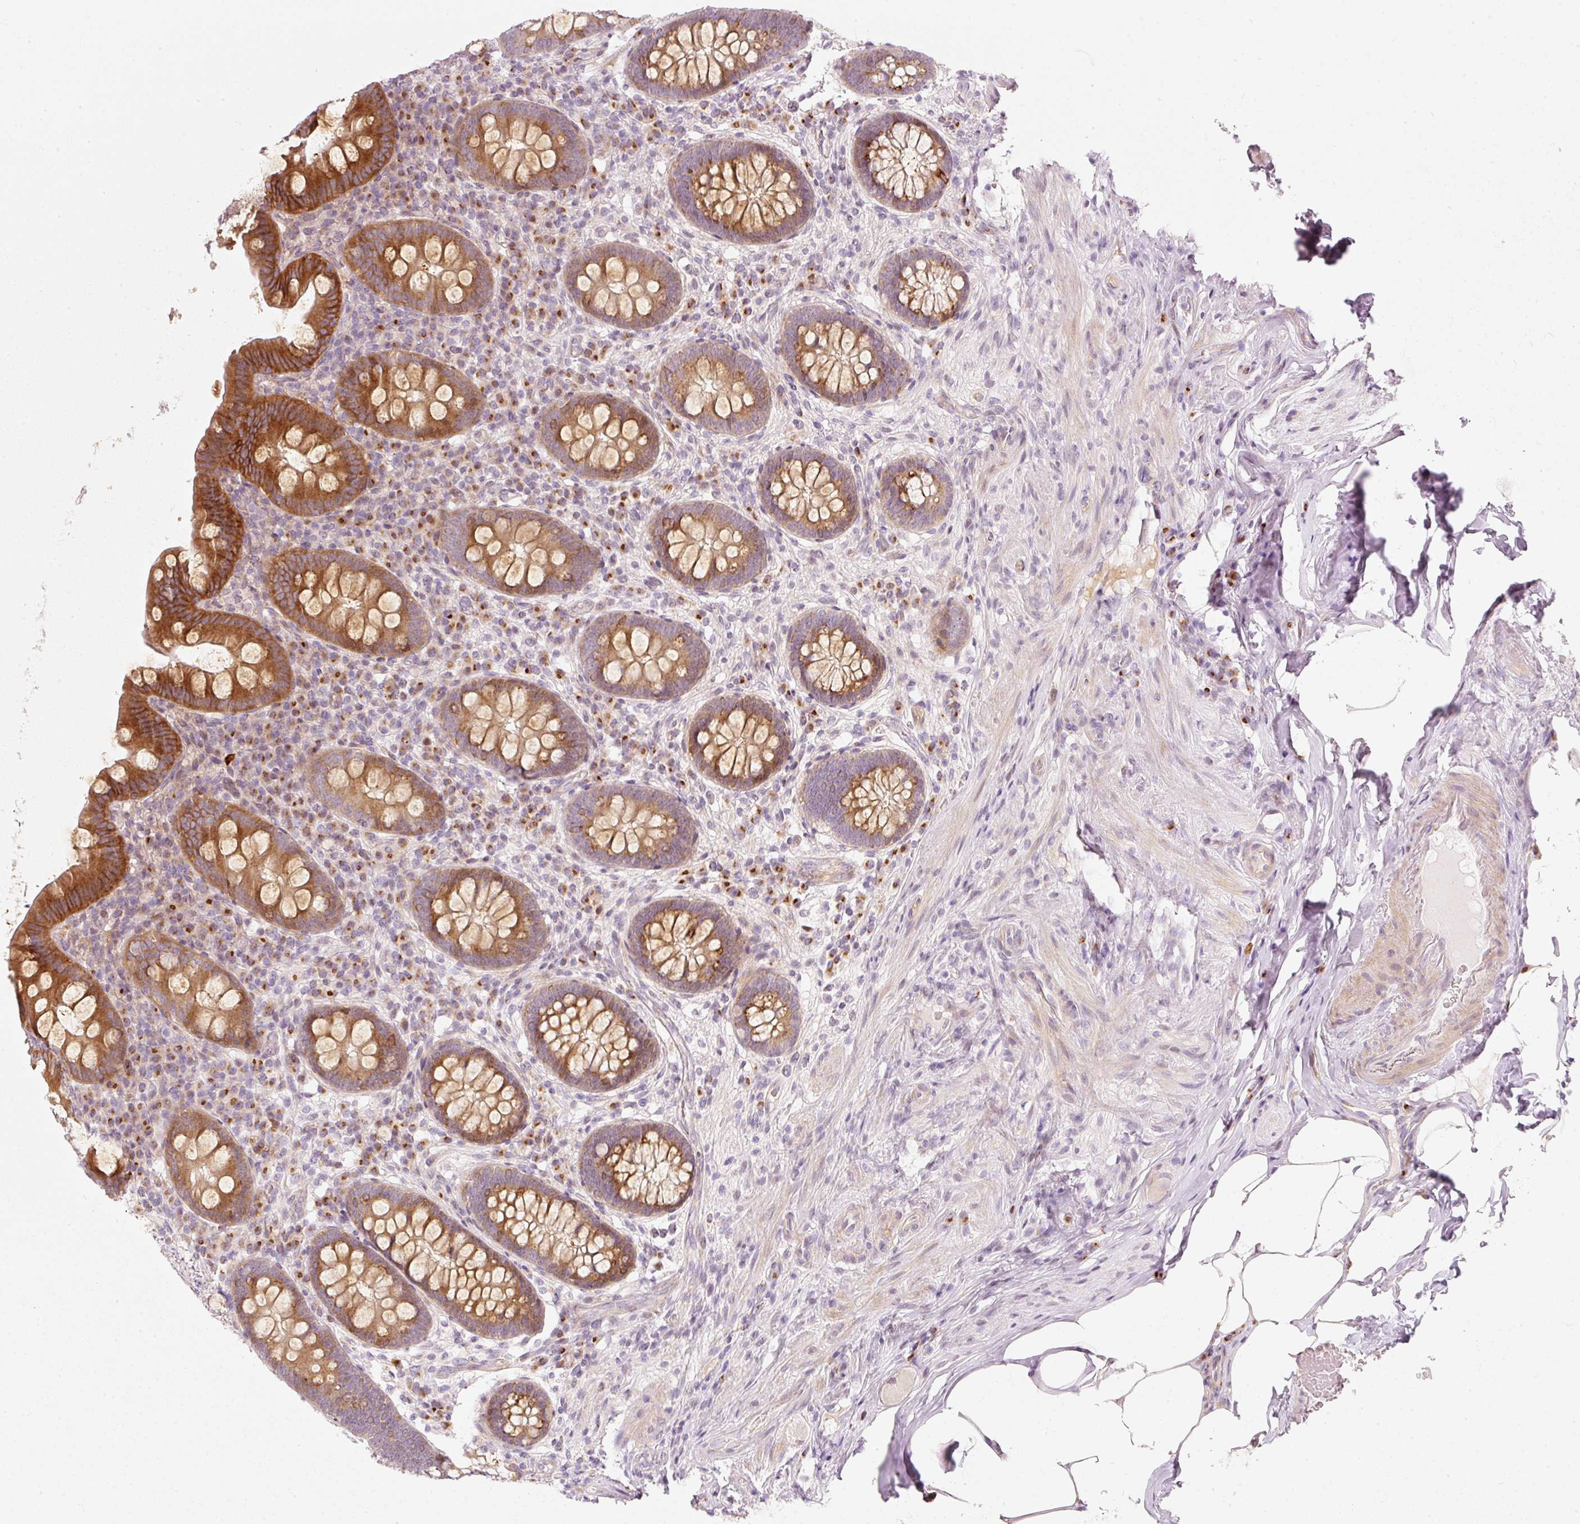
{"staining": {"intensity": "strong", "quantity": "25%-75%", "location": "cytoplasmic/membranous"}, "tissue": "appendix", "cell_type": "Glandular cells", "image_type": "normal", "snomed": [{"axis": "morphology", "description": "Normal tissue, NOS"}, {"axis": "topography", "description": "Appendix"}], "caption": "A high-resolution histopathology image shows immunohistochemistry (IHC) staining of unremarkable appendix, which shows strong cytoplasmic/membranous staining in about 25%-75% of glandular cells. The protein of interest is shown in brown color, while the nuclei are stained blue.", "gene": "SLC20A1", "patient": {"sex": "male", "age": 71}}